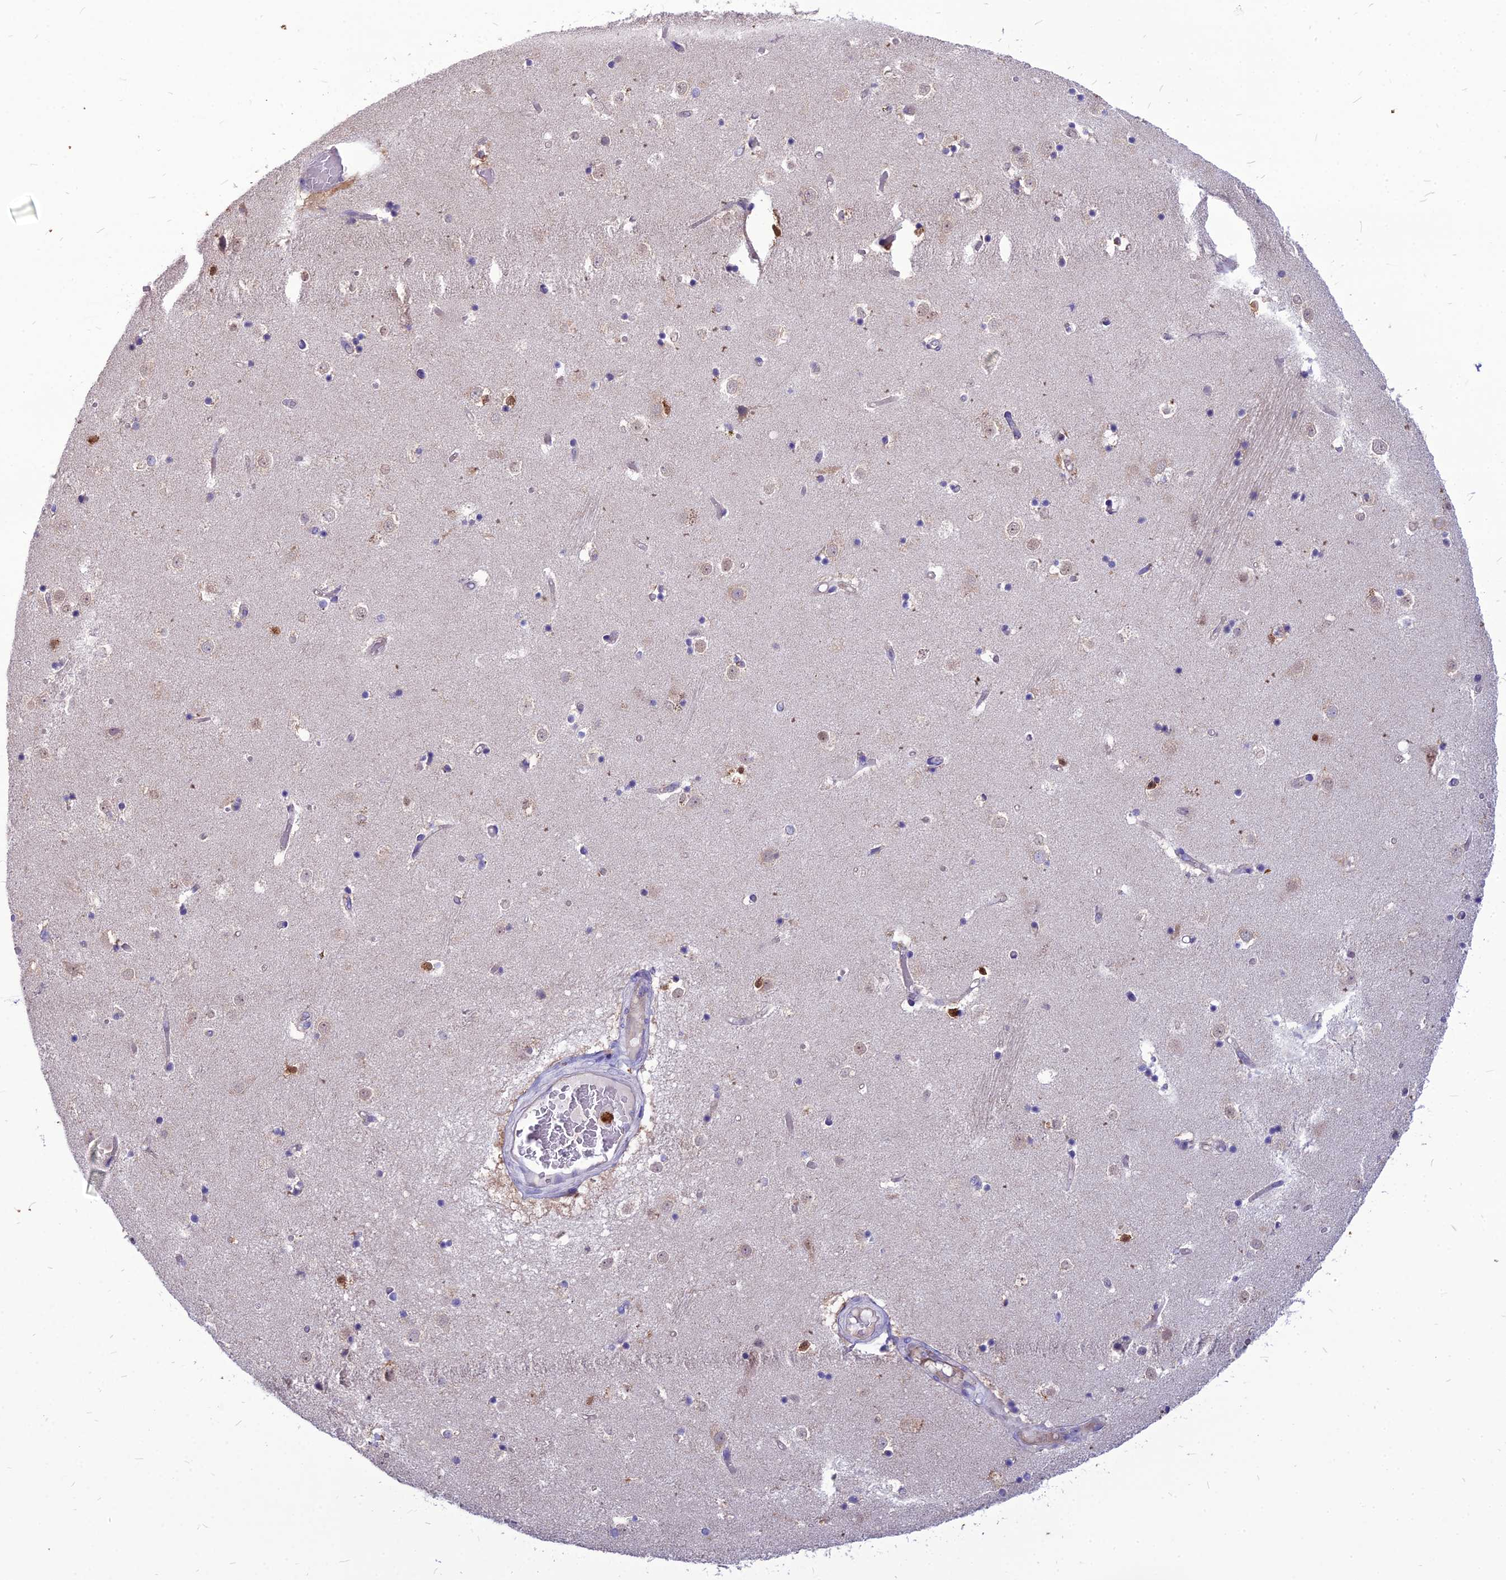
{"staining": {"intensity": "negative", "quantity": "none", "location": "none"}, "tissue": "caudate", "cell_type": "Glial cells", "image_type": "normal", "snomed": [{"axis": "morphology", "description": "Normal tissue, NOS"}, {"axis": "topography", "description": "Lateral ventricle wall"}], "caption": "Protein analysis of normal caudate demonstrates no significant expression in glial cells.", "gene": "PCED1B", "patient": {"sex": "female", "age": 52}}